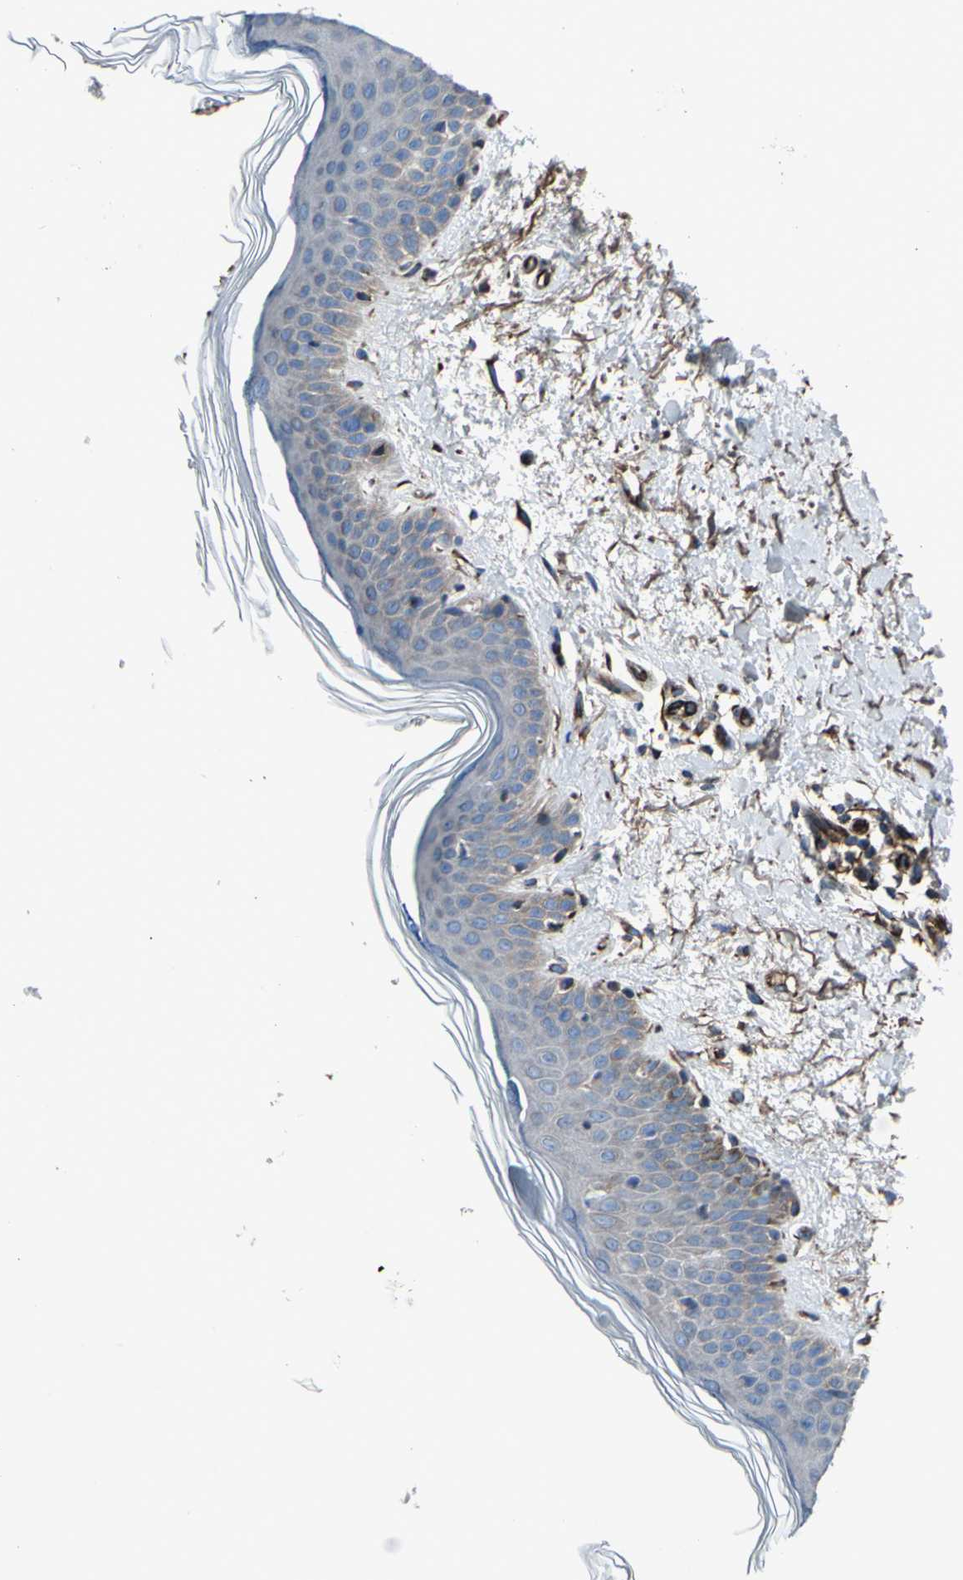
{"staining": {"intensity": "negative", "quantity": "none", "location": "none"}, "tissue": "skin", "cell_type": "Fibroblasts", "image_type": "normal", "snomed": [{"axis": "morphology", "description": "Normal tissue, NOS"}, {"axis": "topography", "description": "Skin"}], "caption": "This is an immunohistochemistry micrograph of benign skin. There is no staining in fibroblasts.", "gene": "EMC7", "patient": {"sex": "female", "age": 56}}